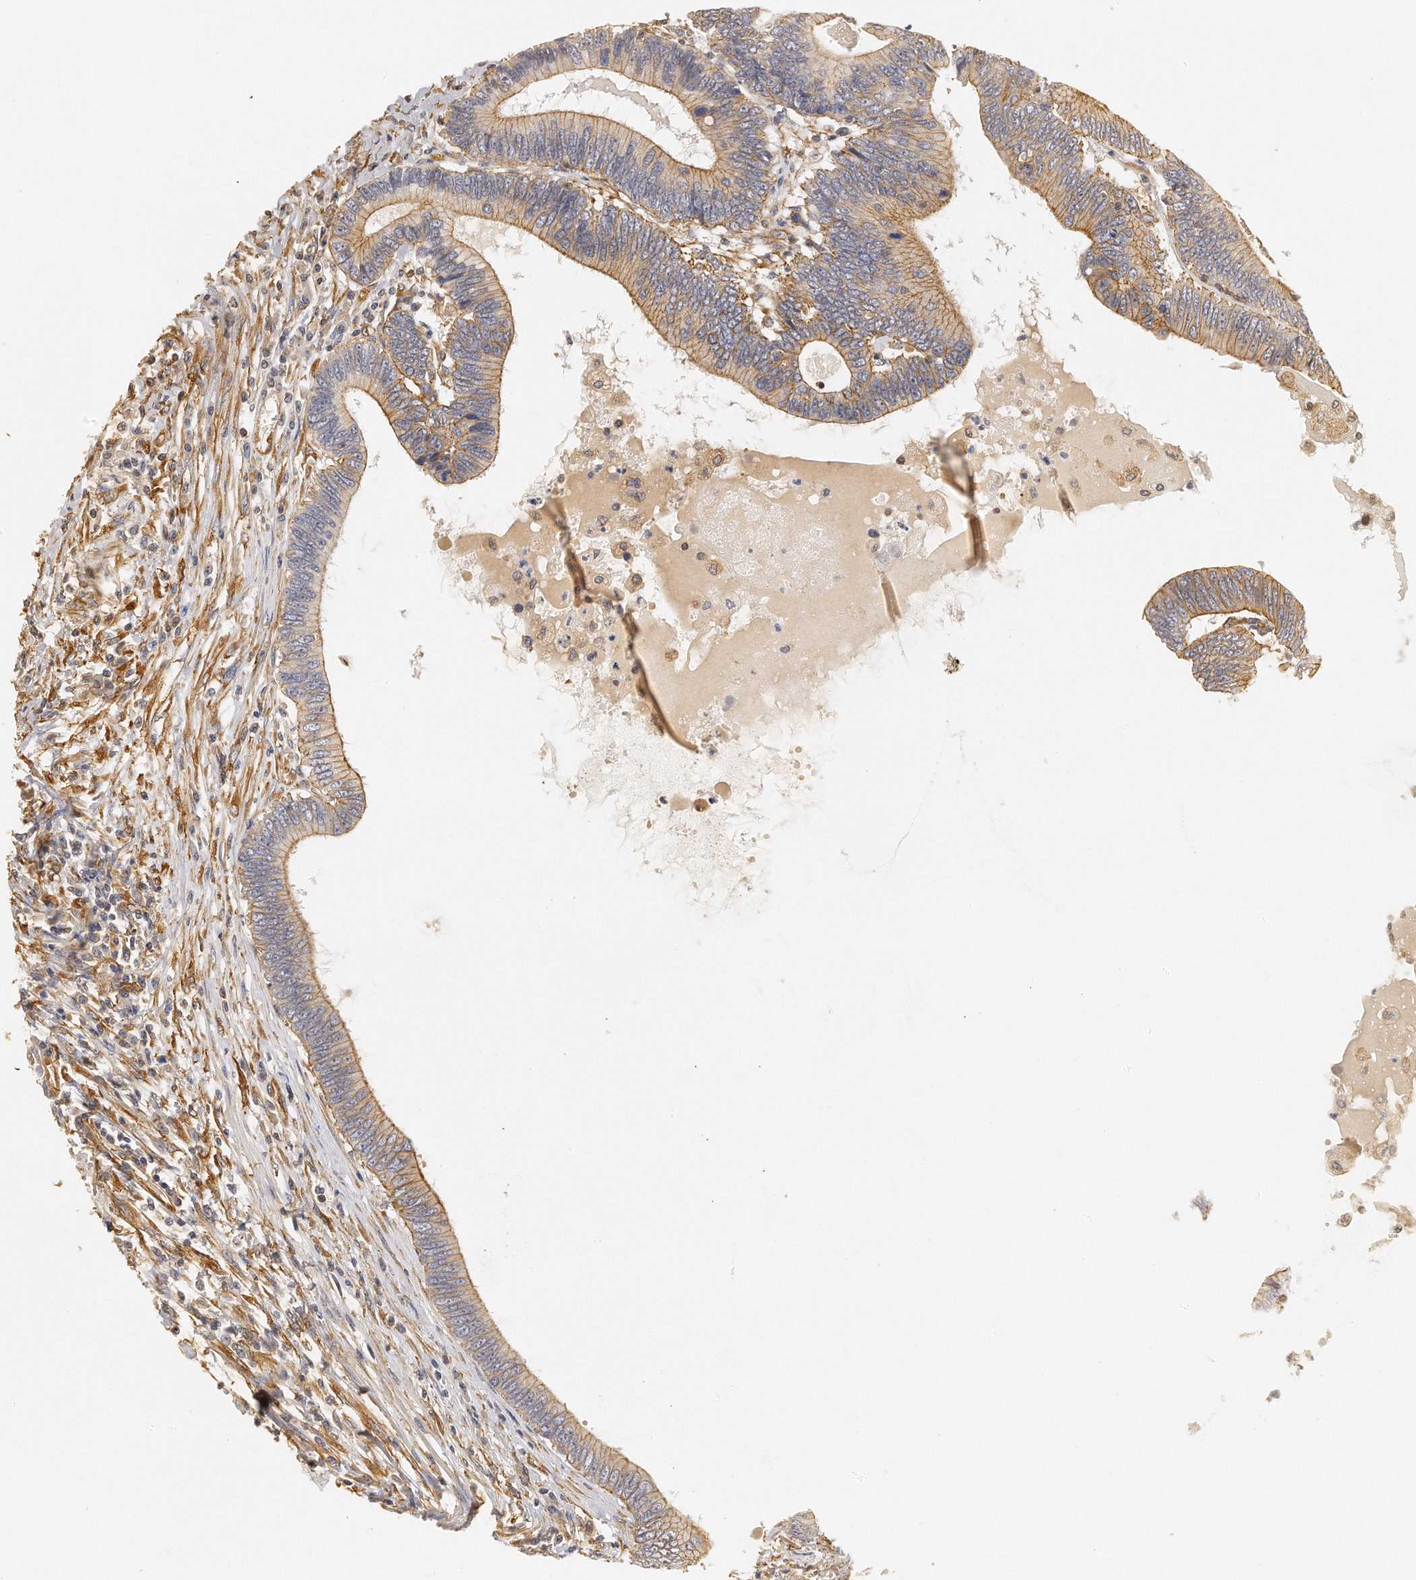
{"staining": {"intensity": "moderate", "quantity": ">75%", "location": "cytoplasmic/membranous"}, "tissue": "colorectal cancer", "cell_type": "Tumor cells", "image_type": "cancer", "snomed": [{"axis": "morphology", "description": "Adenocarcinoma, NOS"}, {"axis": "topography", "description": "Colon"}], "caption": "DAB immunohistochemical staining of colorectal adenocarcinoma exhibits moderate cytoplasmic/membranous protein positivity in approximately >75% of tumor cells.", "gene": "CHST7", "patient": {"sex": "female", "age": 78}}